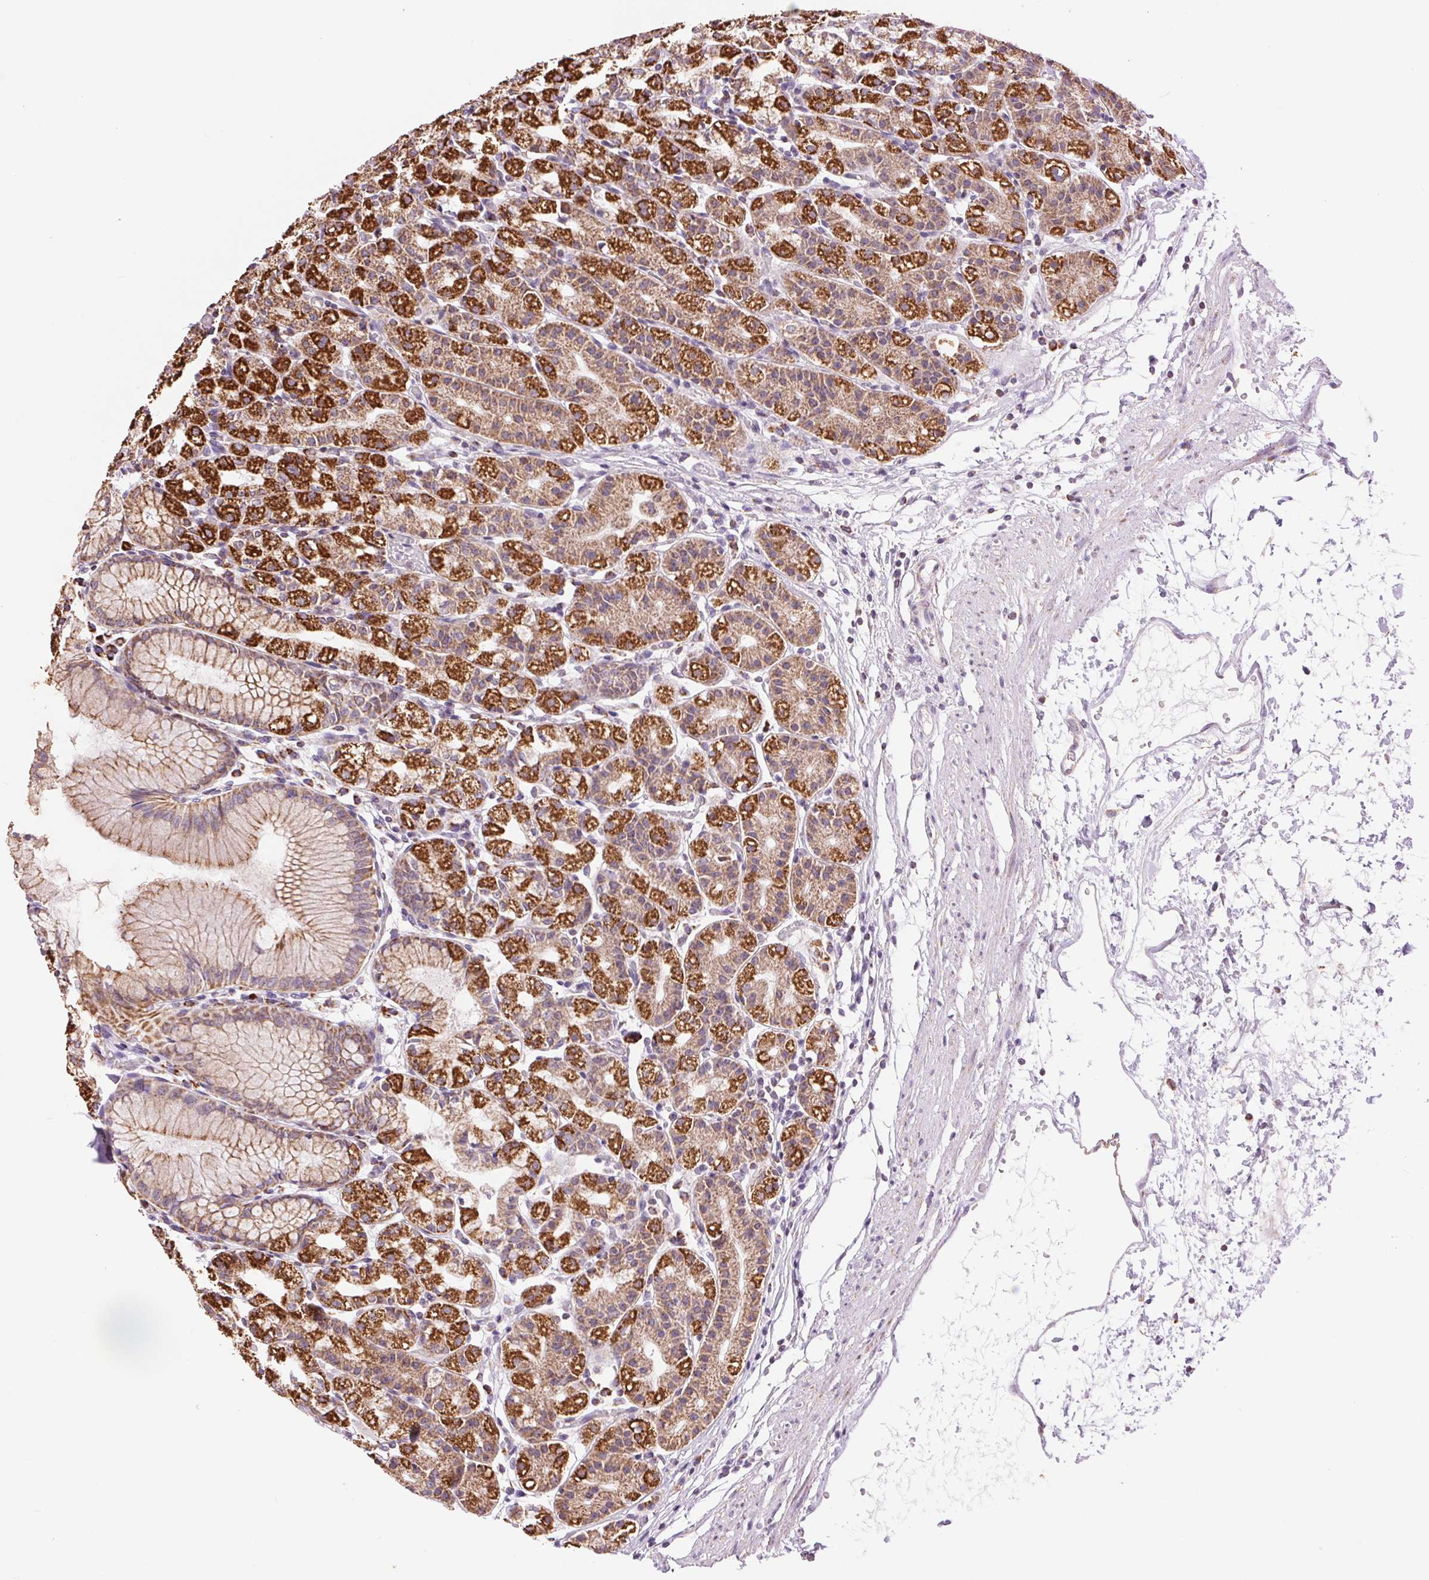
{"staining": {"intensity": "strong", "quantity": "25%-75%", "location": "cytoplasmic/membranous"}, "tissue": "stomach", "cell_type": "Glandular cells", "image_type": "normal", "snomed": [{"axis": "morphology", "description": "Normal tissue, NOS"}, {"axis": "topography", "description": "Stomach"}], "caption": "Stomach stained with immunohistochemistry (IHC) demonstrates strong cytoplasmic/membranous staining in about 25%-75% of glandular cells.", "gene": "ATP5PB", "patient": {"sex": "female", "age": 57}}